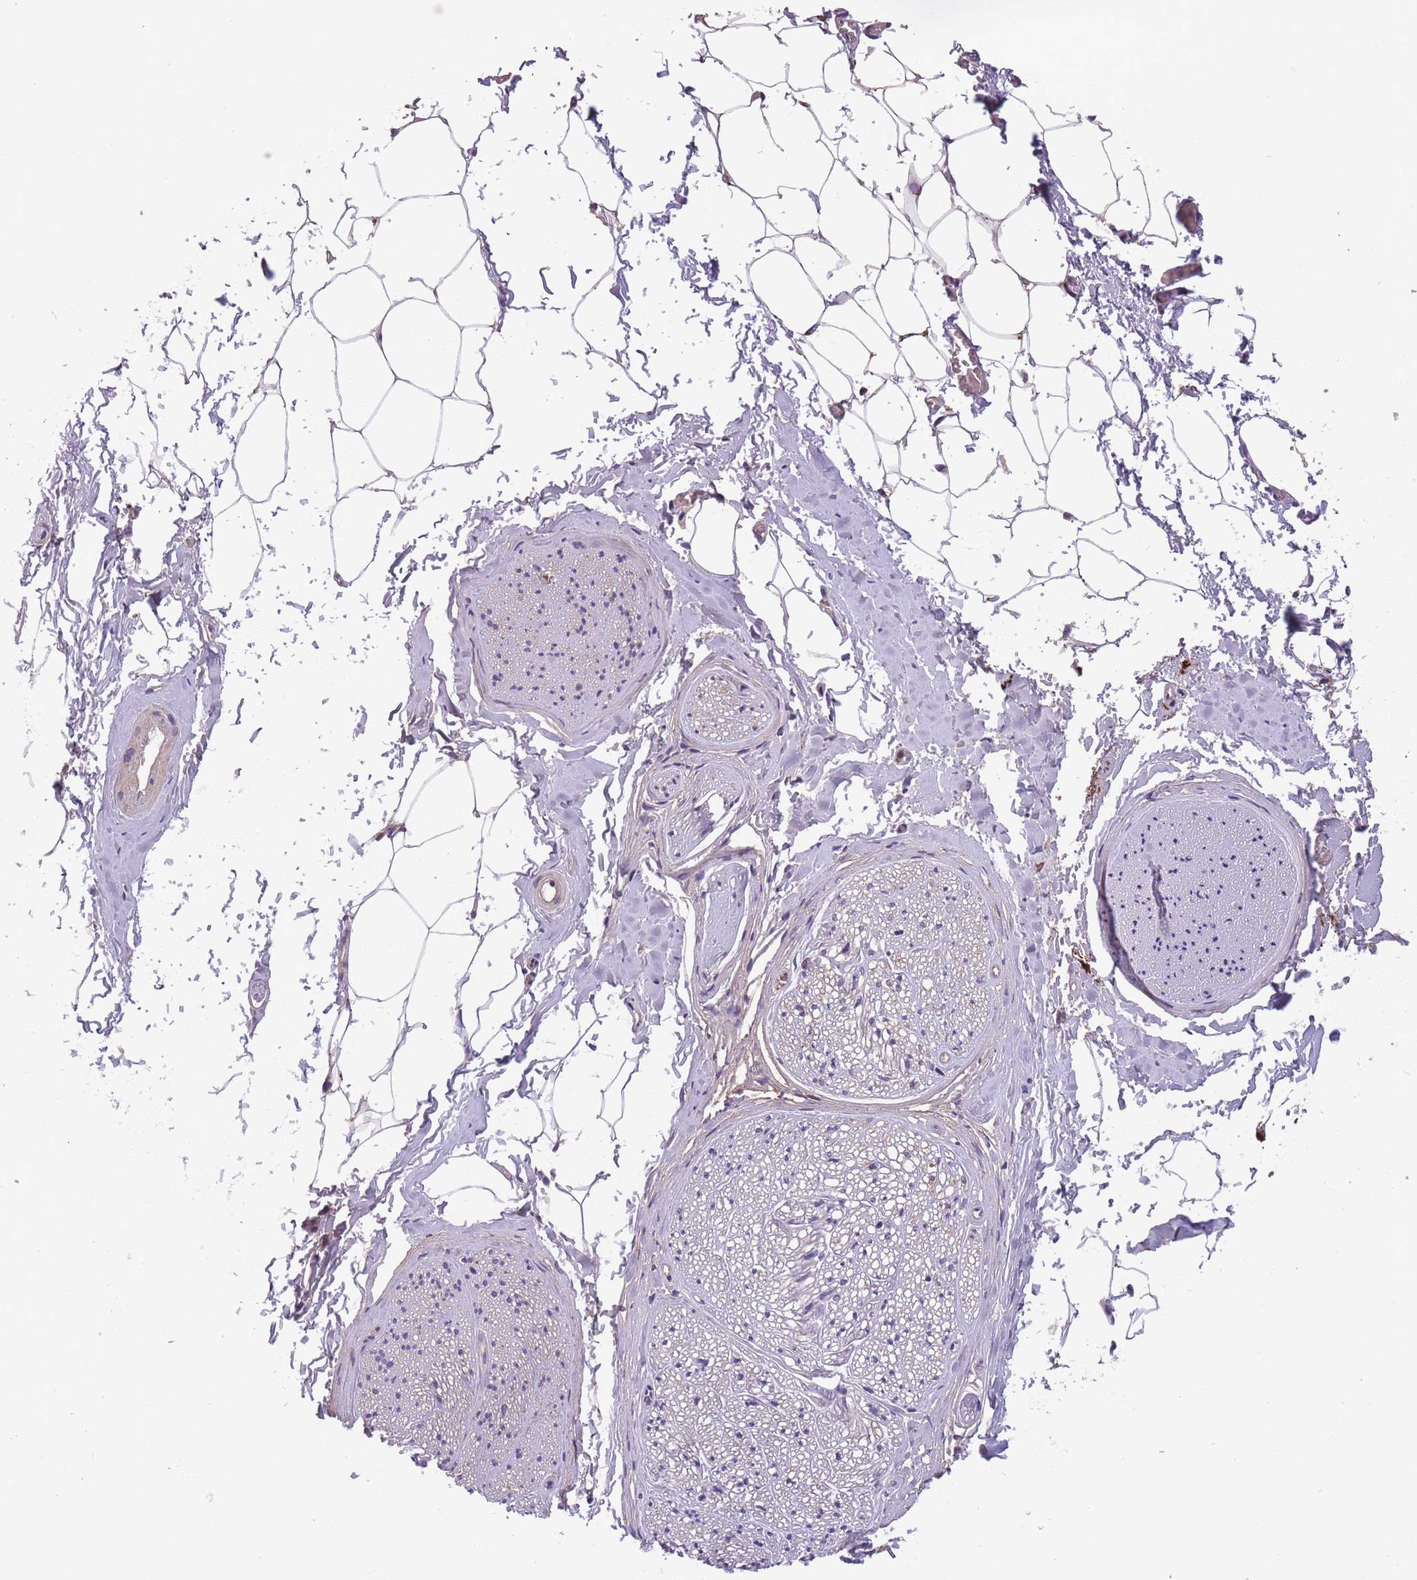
{"staining": {"intensity": "negative", "quantity": "none", "location": "none"}, "tissue": "adipose tissue", "cell_type": "Adipocytes", "image_type": "normal", "snomed": [{"axis": "morphology", "description": "Normal tissue, NOS"}, {"axis": "morphology", "description": "Adenocarcinoma, High grade"}, {"axis": "topography", "description": "Prostate"}, {"axis": "topography", "description": "Peripheral nerve tissue"}], "caption": "Immunohistochemical staining of benign human adipose tissue exhibits no significant positivity in adipocytes.", "gene": "ITPKC", "patient": {"sex": "male", "age": 68}}